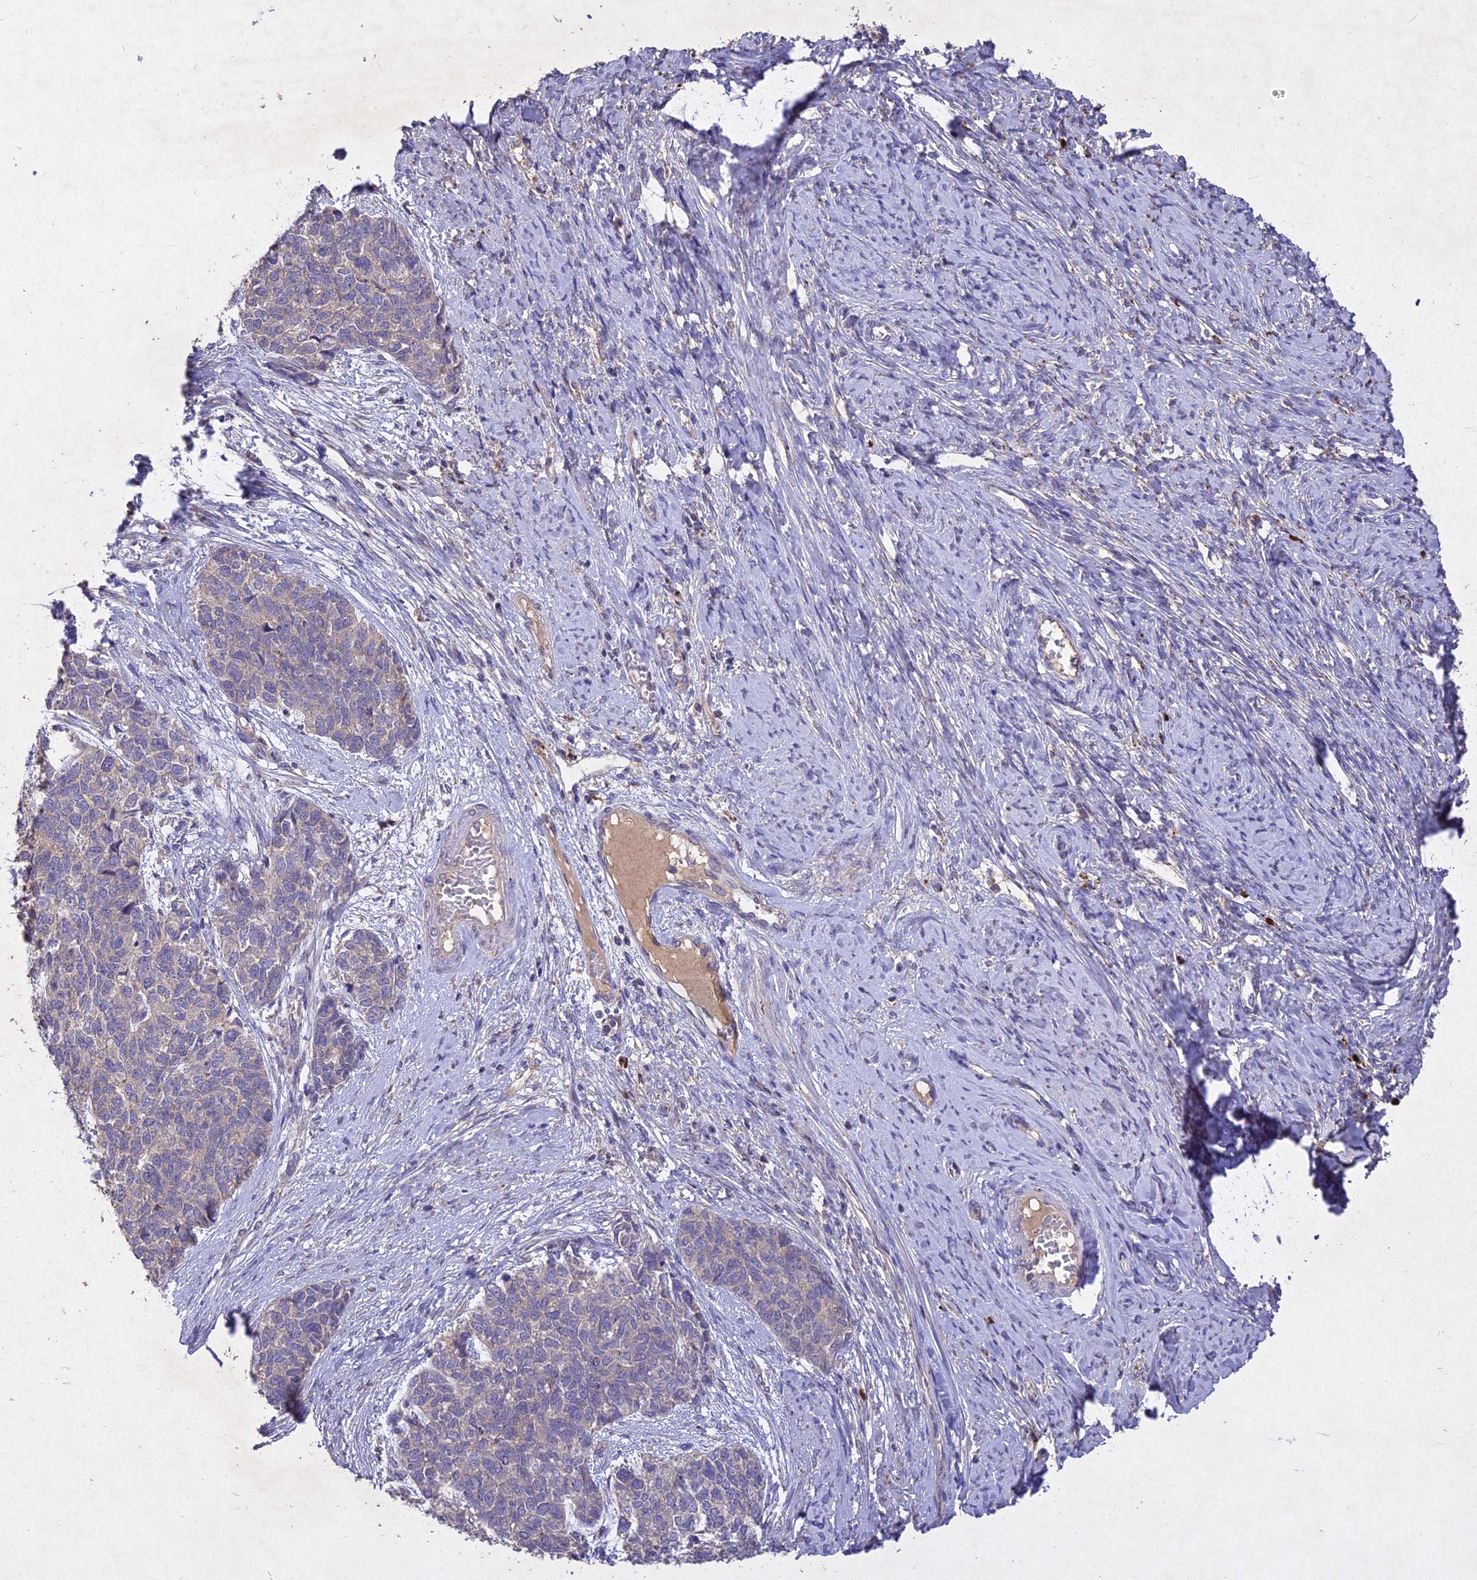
{"staining": {"intensity": "negative", "quantity": "none", "location": "none"}, "tissue": "cervical cancer", "cell_type": "Tumor cells", "image_type": "cancer", "snomed": [{"axis": "morphology", "description": "Squamous cell carcinoma, NOS"}, {"axis": "topography", "description": "Cervix"}], "caption": "IHC of human cervical cancer (squamous cell carcinoma) demonstrates no staining in tumor cells.", "gene": "SLC26A4", "patient": {"sex": "female", "age": 63}}